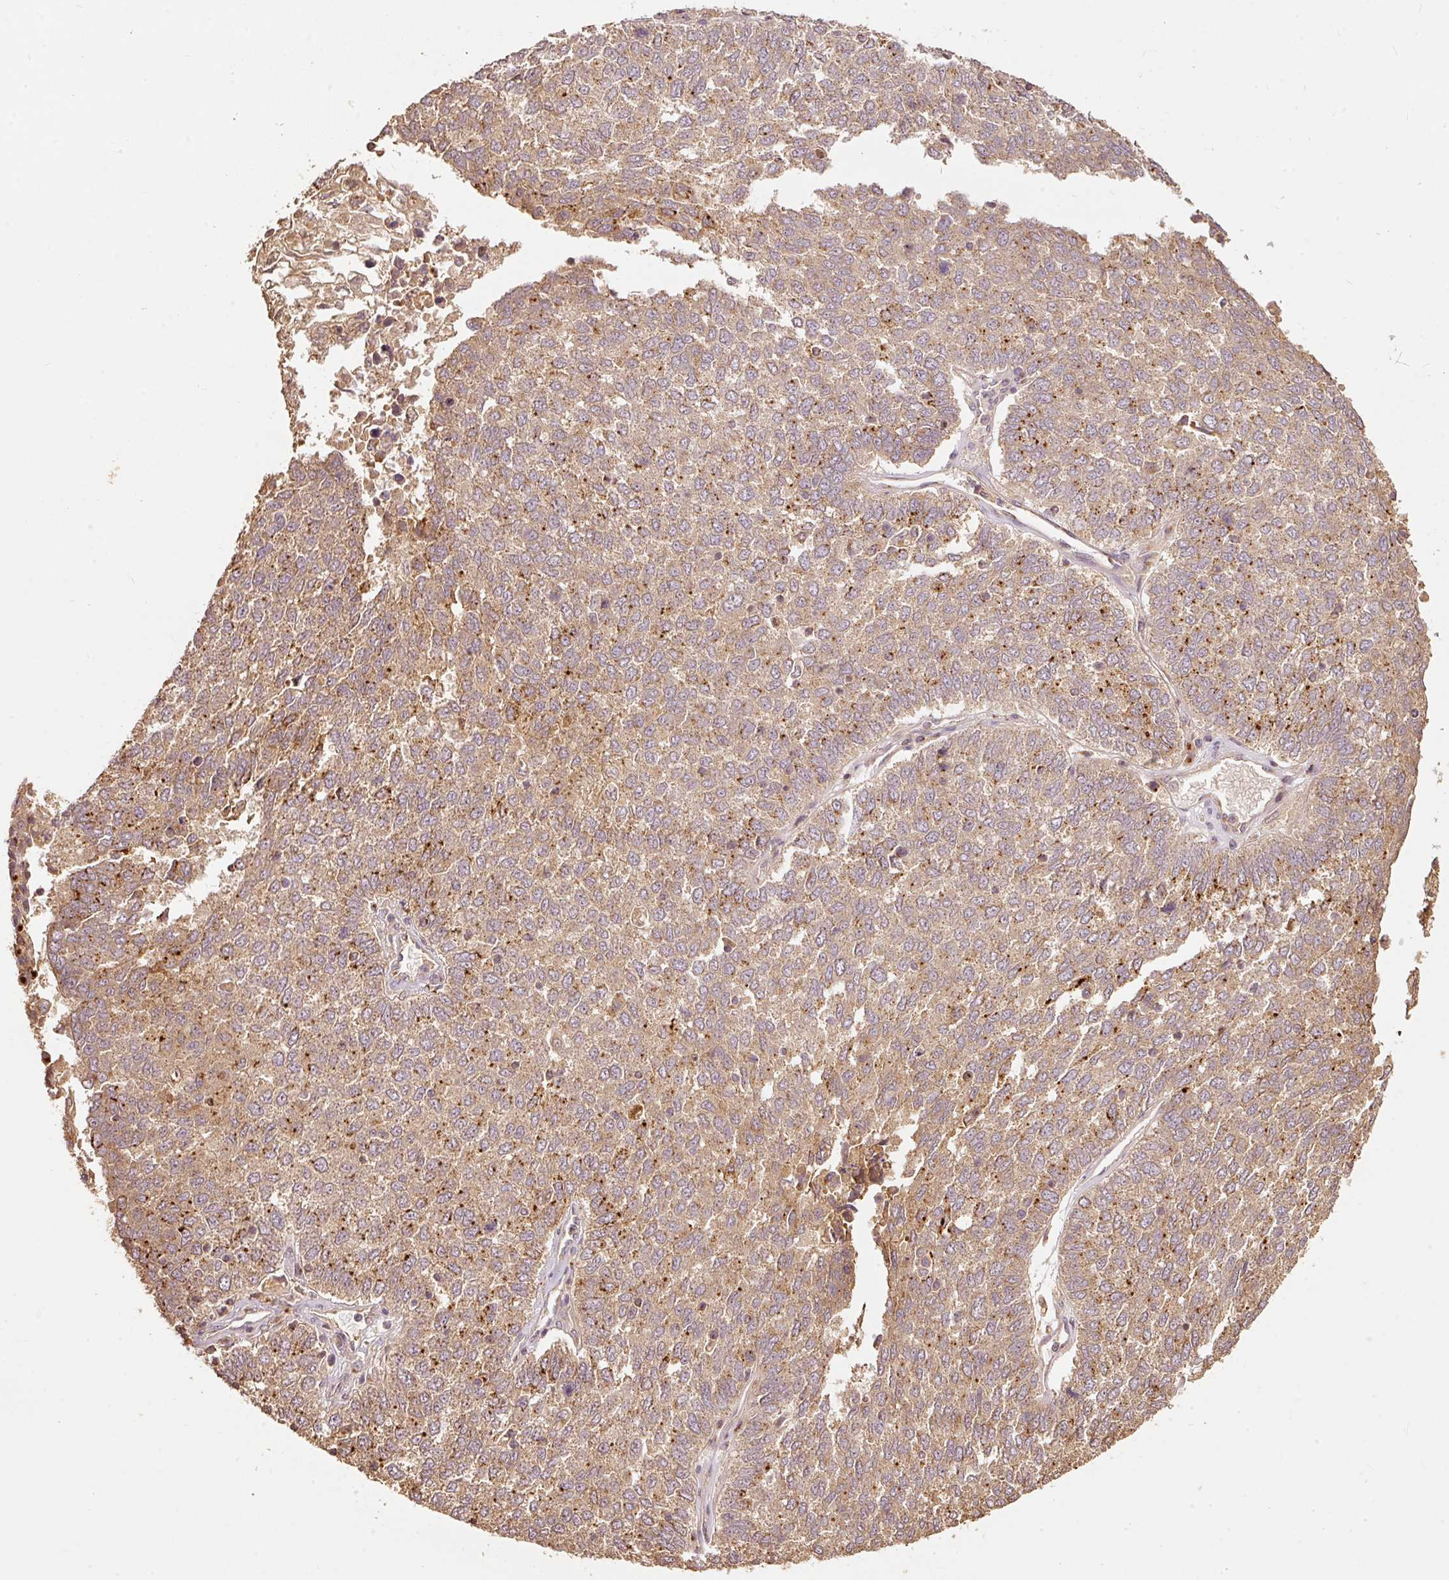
{"staining": {"intensity": "moderate", "quantity": ">75%", "location": "cytoplasmic/membranous"}, "tissue": "lung cancer", "cell_type": "Tumor cells", "image_type": "cancer", "snomed": [{"axis": "morphology", "description": "Squamous cell carcinoma, NOS"}, {"axis": "topography", "description": "Lung"}], "caption": "Lung cancer was stained to show a protein in brown. There is medium levels of moderate cytoplasmic/membranous staining in approximately >75% of tumor cells. (DAB IHC with brightfield microscopy, high magnification).", "gene": "FUT8", "patient": {"sex": "male", "age": 73}}